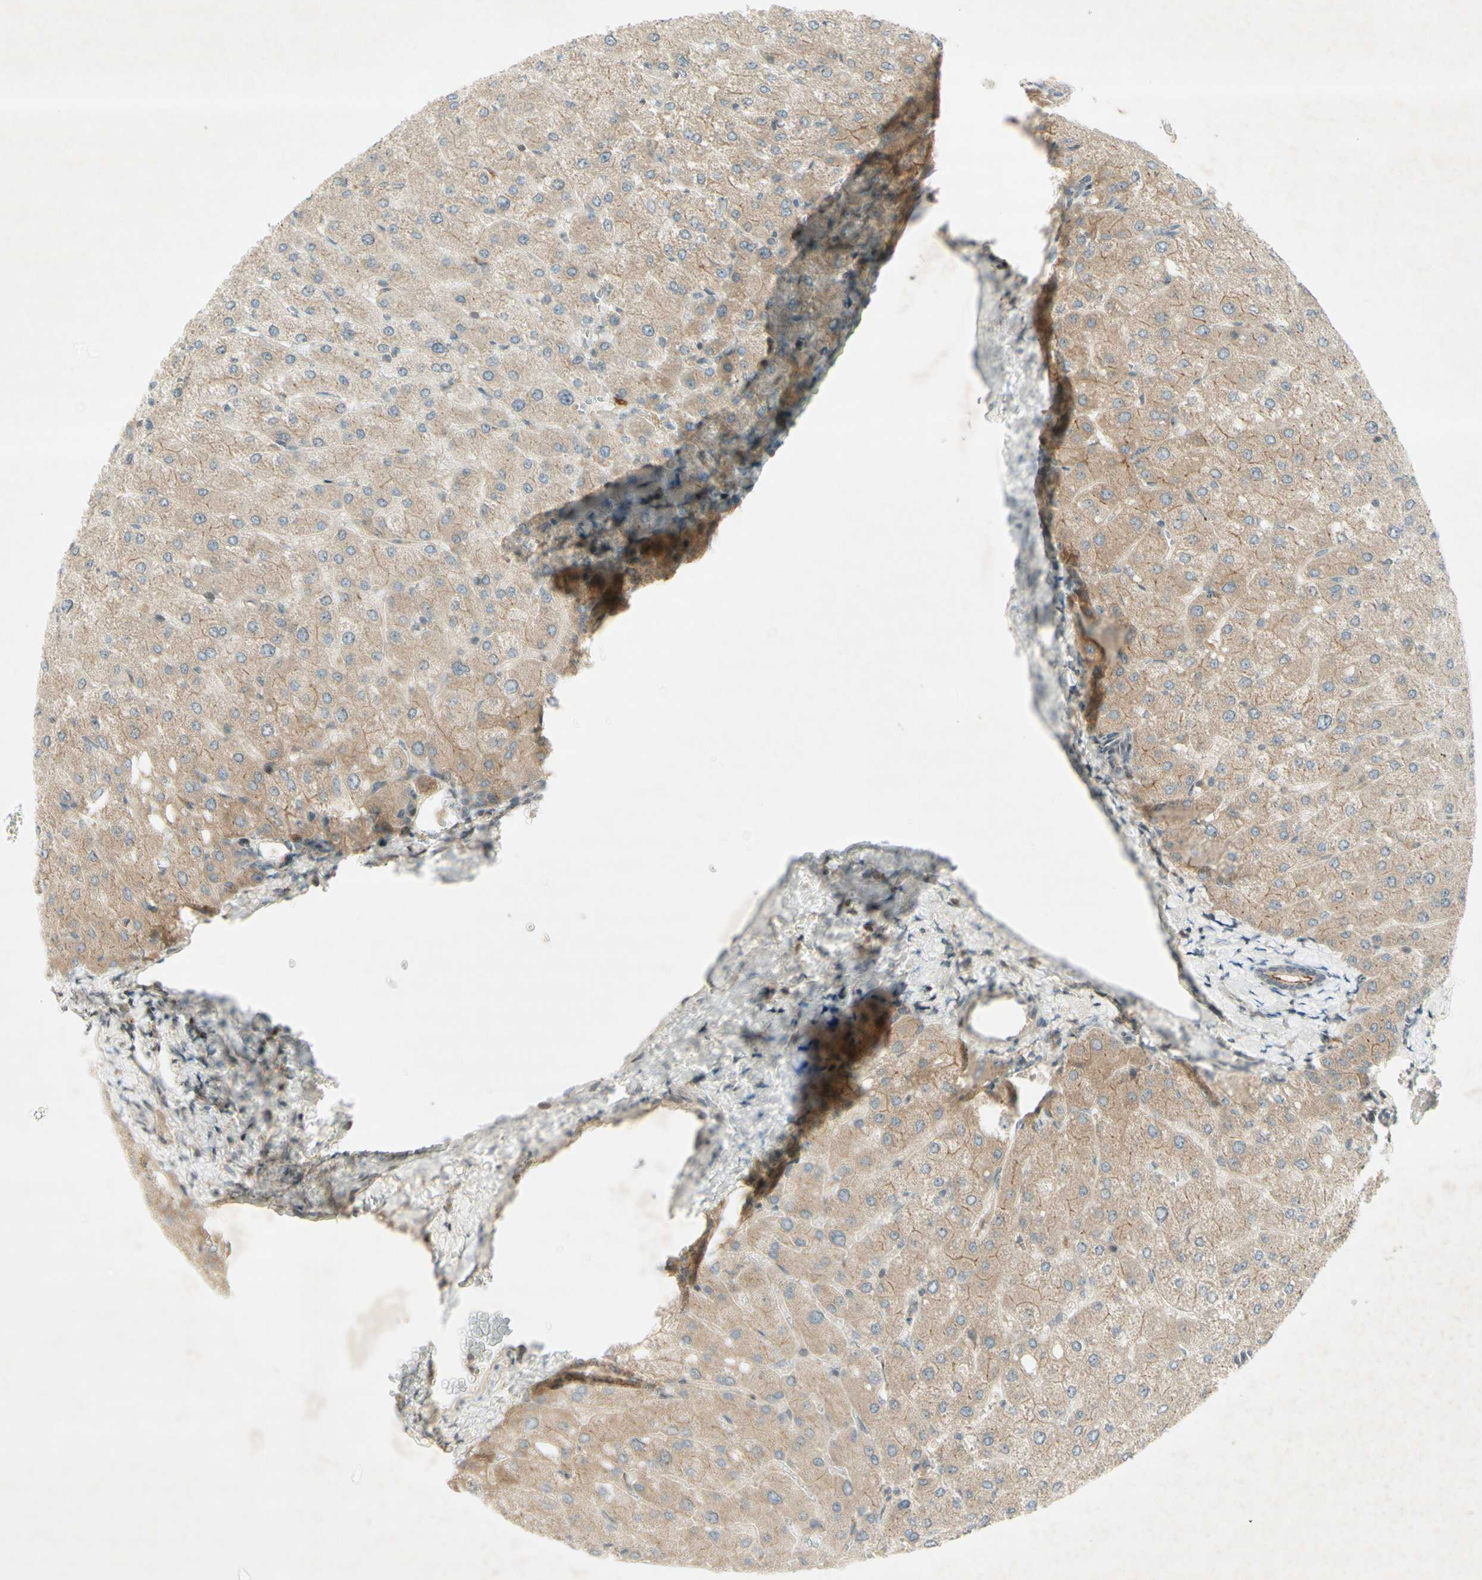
{"staining": {"intensity": "weak", "quantity": "25%-75%", "location": "cytoplasmic/membranous"}, "tissue": "liver", "cell_type": "Cholangiocytes", "image_type": "normal", "snomed": [{"axis": "morphology", "description": "Normal tissue, NOS"}, {"axis": "topography", "description": "Liver"}], "caption": "An immunohistochemistry histopathology image of unremarkable tissue is shown. Protein staining in brown shows weak cytoplasmic/membranous positivity in liver within cholangiocytes.", "gene": "ETF1", "patient": {"sex": "male", "age": 55}}